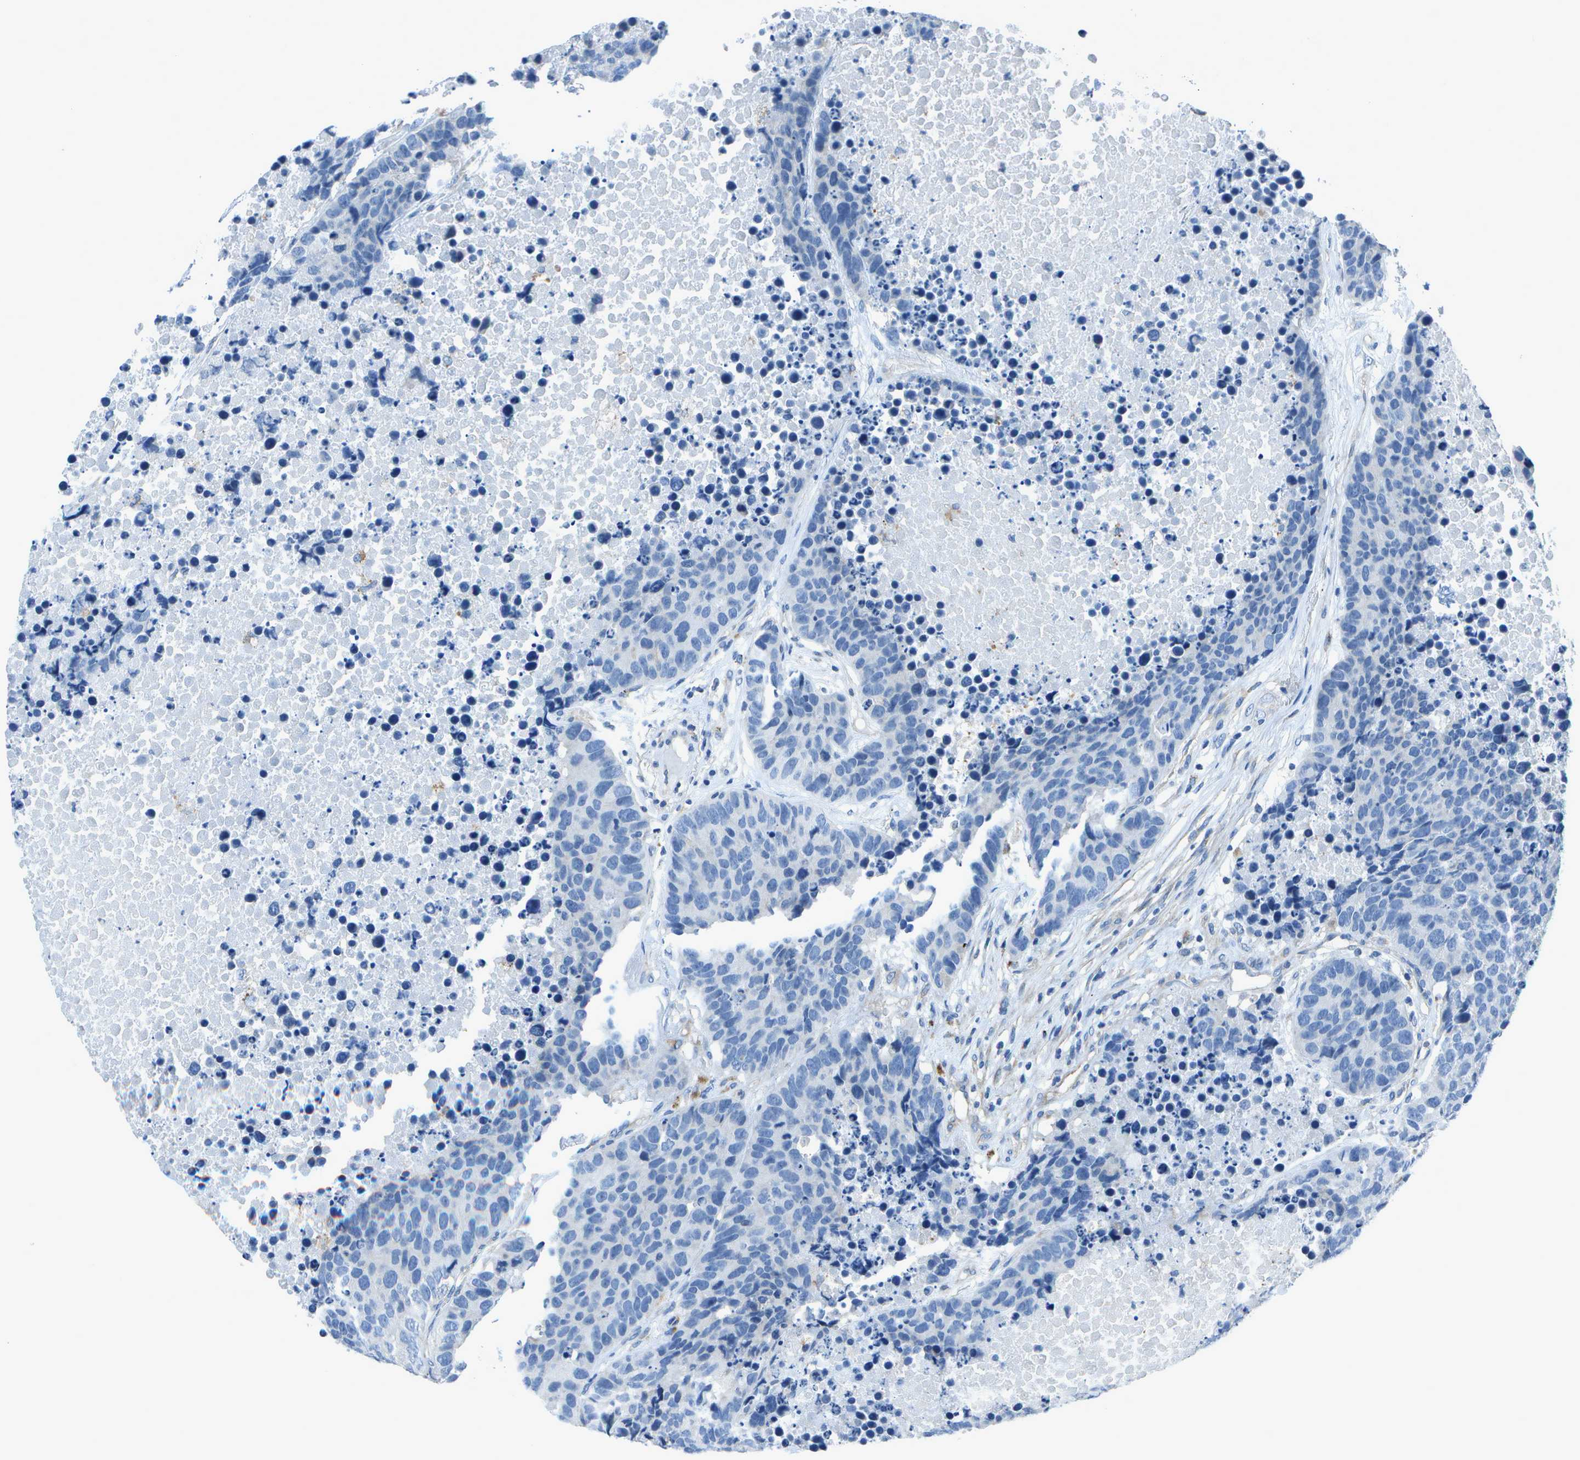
{"staining": {"intensity": "negative", "quantity": "none", "location": "none"}, "tissue": "carcinoid", "cell_type": "Tumor cells", "image_type": "cancer", "snomed": [{"axis": "morphology", "description": "Carcinoid, malignant, NOS"}, {"axis": "topography", "description": "Lung"}], "caption": "This is a micrograph of immunohistochemistry staining of carcinoid, which shows no expression in tumor cells. (DAB immunohistochemistry visualized using brightfield microscopy, high magnification).", "gene": "DCT", "patient": {"sex": "male", "age": 60}}